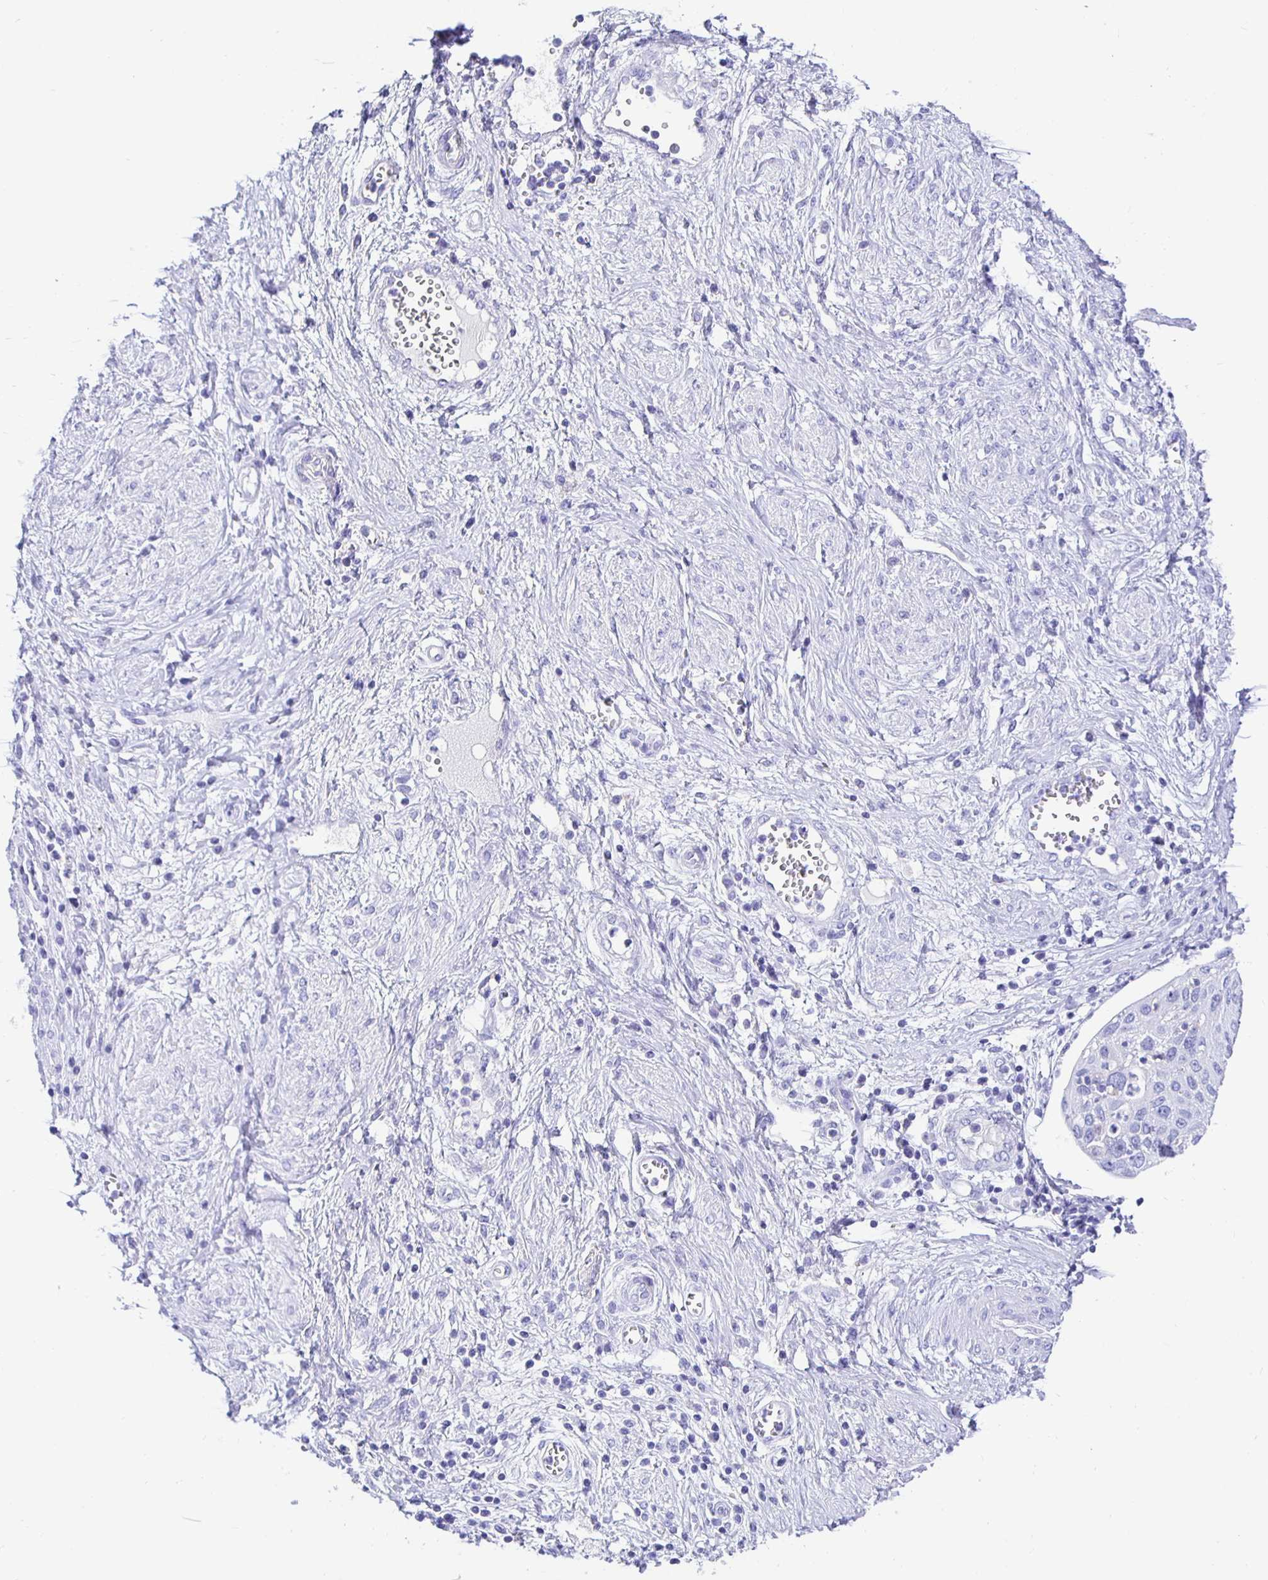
{"staining": {"intensity": "negative", "quantity": "none", "location": "none"}, "tissue": "cervical cancer", "cell_type": "Tumor cells", "image_type": "cancer", "snomed": [{"axis": "morphology", "description": "Squamous cell carcinoma, NOS"}, {"axis": "topography", "description": "Cervix"}], "caption": "Immunohistochemistry (IHC) photomicrograph of human cervical squamous cell carcinoma stained for a protein (brown), which reveals no staining in tumor cells. (DAB (3,3'-diaminobenzidine) IHC, high magnification).", "gene": "UMOD", "patient": {"sex": "female", "age": 36}}